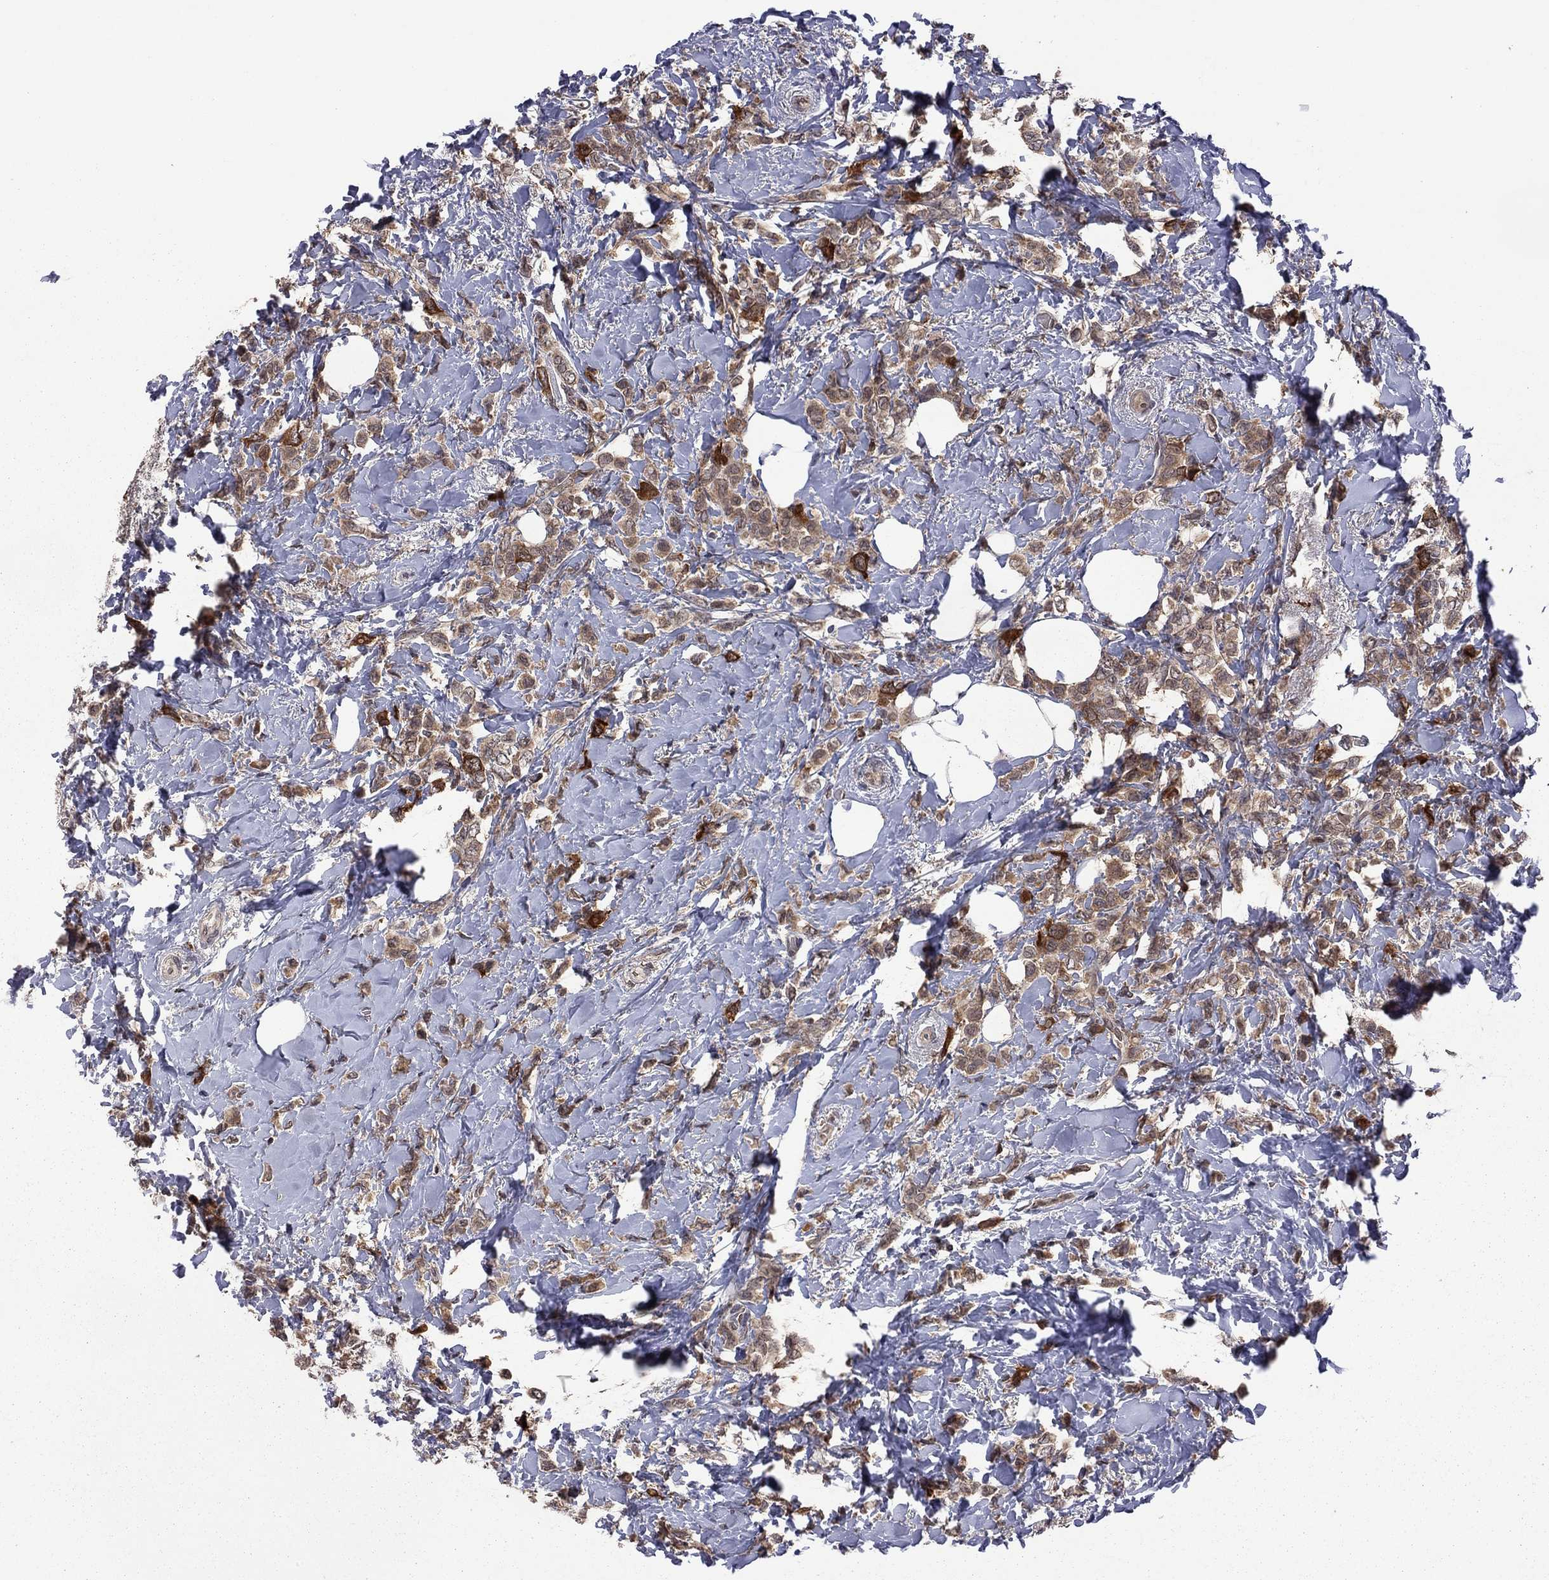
{"staining": {"intensity": "moderate", "quantity": ">75%", "location": "cytoplasmic/membranous"}, "tissue": "breast cancer", "cell_type": "Tumor cells", "image_type": "cancer", "snomed": [{"axis": "morphology", "description": "Lobular carcinoma"}, {"axis": "topography", "description": "Breast"}], "caption": "Protein expression analysis of human breast lobular carcinoma reveals moderate cytoplasmic/membranous expression in about >75% of tumor cells.", "gene": "GPAA1", "patient": {"sex": "female", "age": 66}}